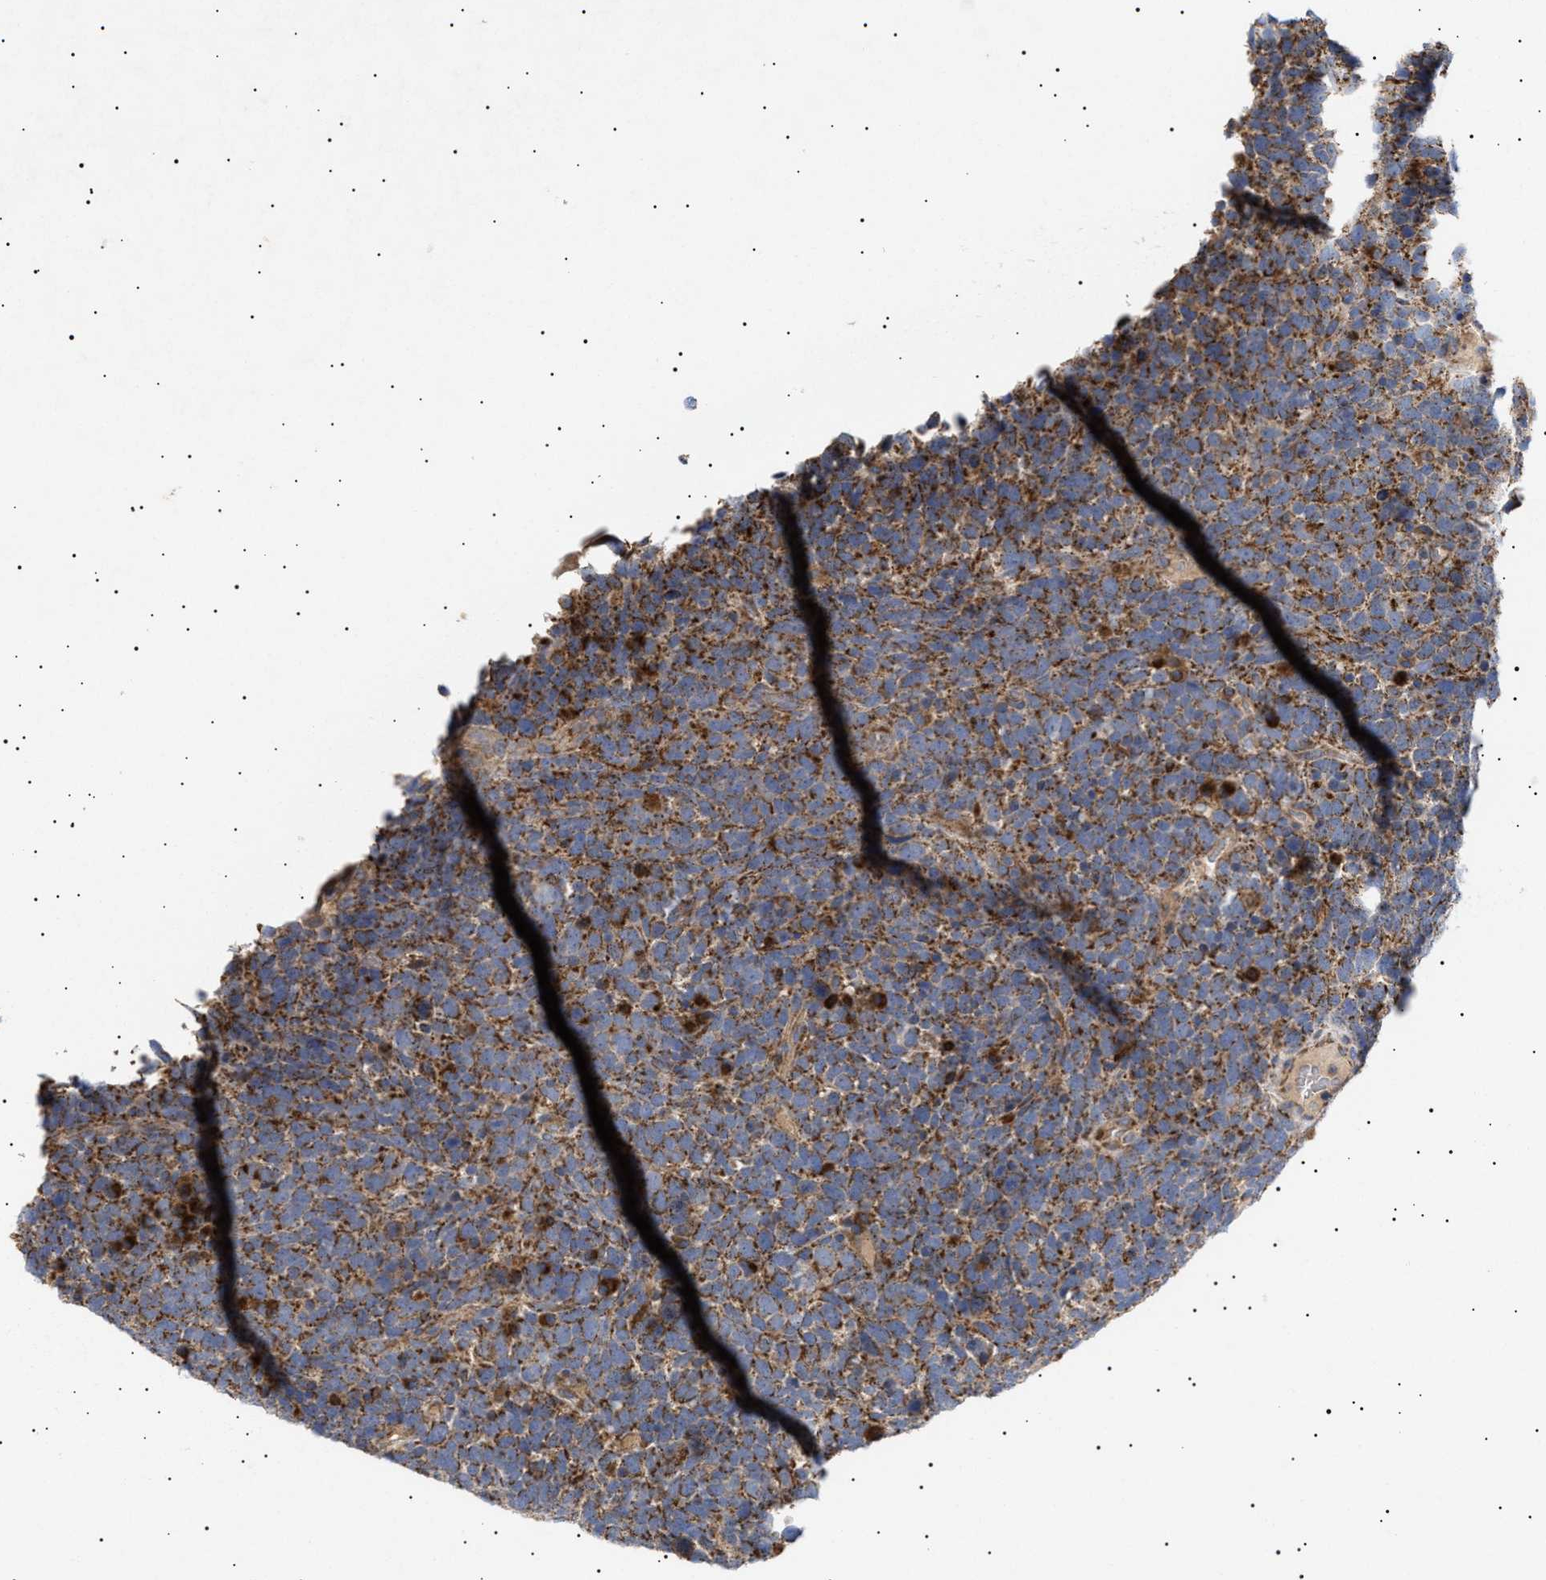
{"staining": {"intensity": "strong", "quantity": "25%-75%", "location": "cytoplasmic/membranous"}, "tissue": "urothelial cancer", "cell_type": "Tumor cells", "image_type": "cancer", "snomed": [{"axis": "morphology", "description": "Urothelial carcinoma, High grade"}, {"axis": "topography", "description": "Urinary bladder"}], "caption": "A micrograph of high-grade urothelial carcinoma stained for a protein displays strong cytoplasmic/membranous brown staining in tumor cells.", "gene": "MRPL10", "patient": {"sex": "female", "age": 82}}